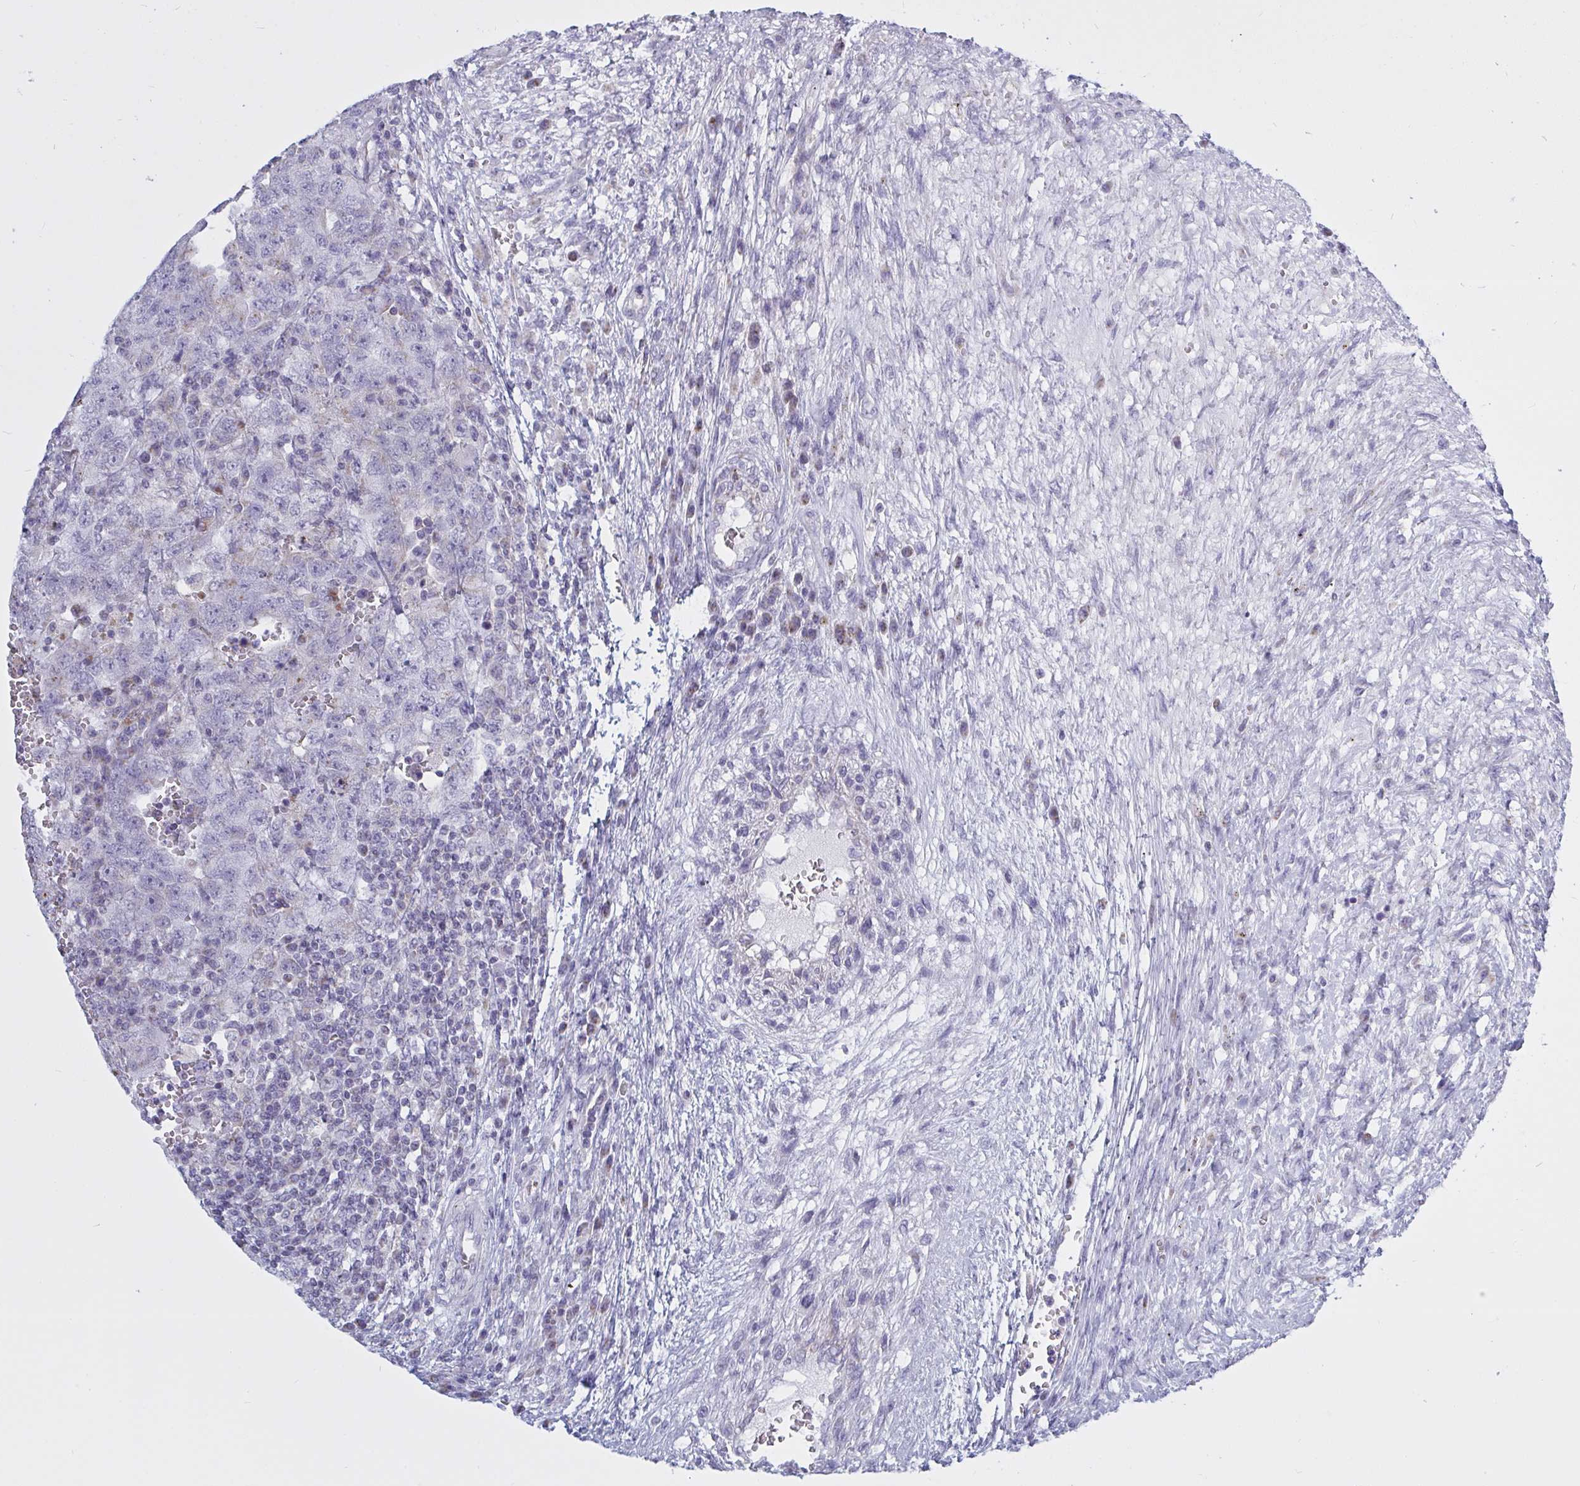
{"staining": {"intensity": "negative", "quantity": "none", "location": "none"}, "tissue": "testis cancer", "cell_type": "Tumor cells", "image_type": "cancer", "snomed": [{"axis": "morphology", "description": "Carcinoma, Embryonal, NOS"}, {"axis": "topography", "description": "Testis"}], "caption": "DAB immunohistochemical staining of human testis embryonal carcinoma reveals no significant expression in tumor cells.", "gene": "ATG9A", "patient": {"sex": "male", "age": 26}}